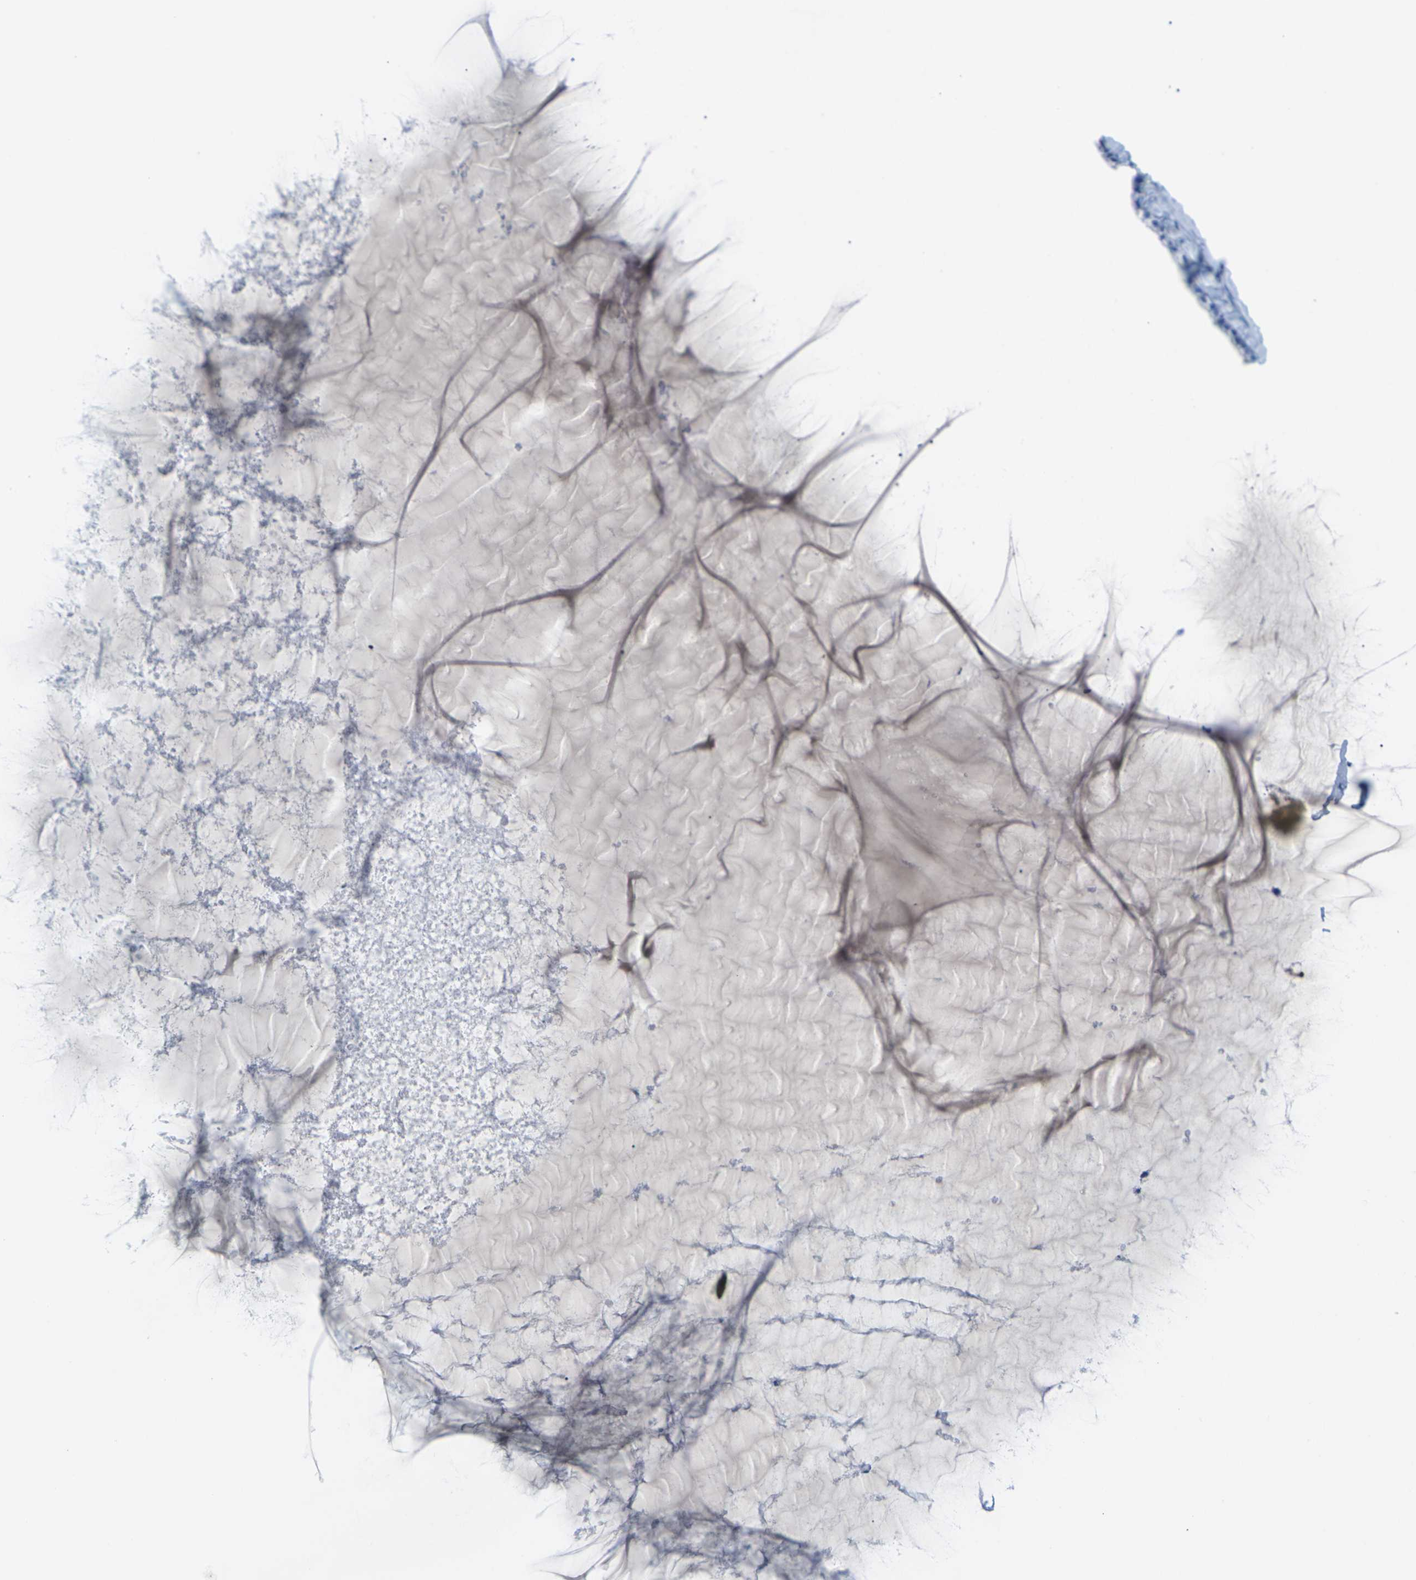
{"staining": {"intensity": "negative", "quantity": "none", "location": "none"}, "tissue": "cervix", "cell_type": "Glandular cells", "image_type": "normal", "snomed": [{"axis": "morphology", "description": "Normal tissue, NOS"}, {"axis": "topography", "description": "Cervix"}], "caption": "High magnification brightfield microscopy of normal cervix stained with DAB (brown) and counterstained with hematoxylin (blue): glandular cells show no significant positivity. The staining is performed using DAB brown chromogen with nuclei counter-stained in using hematoxylin.", "gene": "SYNGR2", "patient": {"sex": "female", "age": 39}}